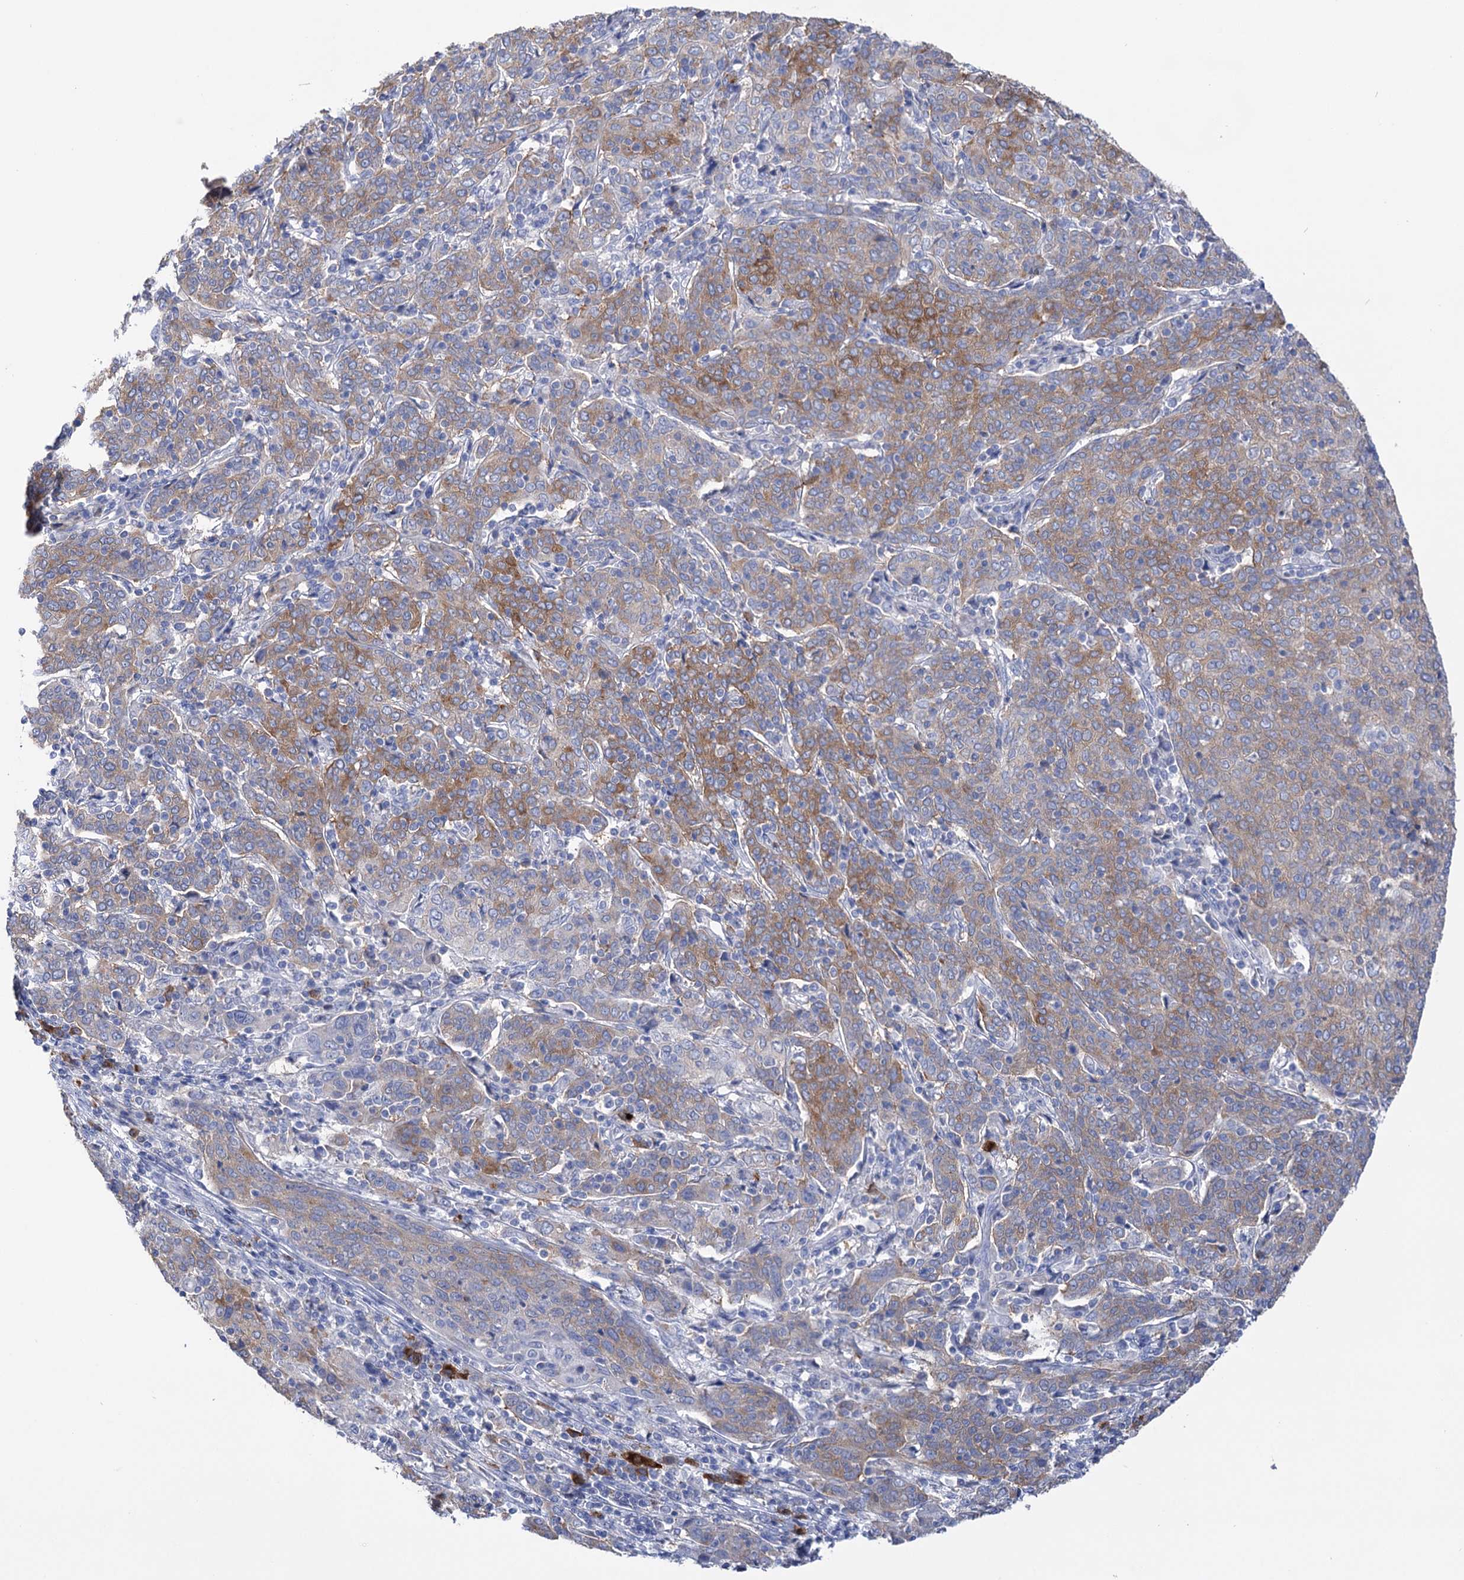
{"staining": {"intensity": "moderate", "quantity": ">75%", "location": "cytoplasmic/membranous"}, "tissue": "cervical cancer", "cell_type": "Tumor cells", "image_type": "cancer", "snomed": [{"axis": "morphology", "description": "Squamous cell carcinoma, NOS"}, {"axis": "topography", "description": "Cervix"}], "caption": "This photomicrograph reveals immunohistochemistry (IHC) staining of human cervical cancer (squamous cell carcinoma), with medium moderate cytoplasmic/membranous positivity in about >75% of tumor cells.", "gene": "BBS4", "patient": {"sex": "female", "age": 67}}